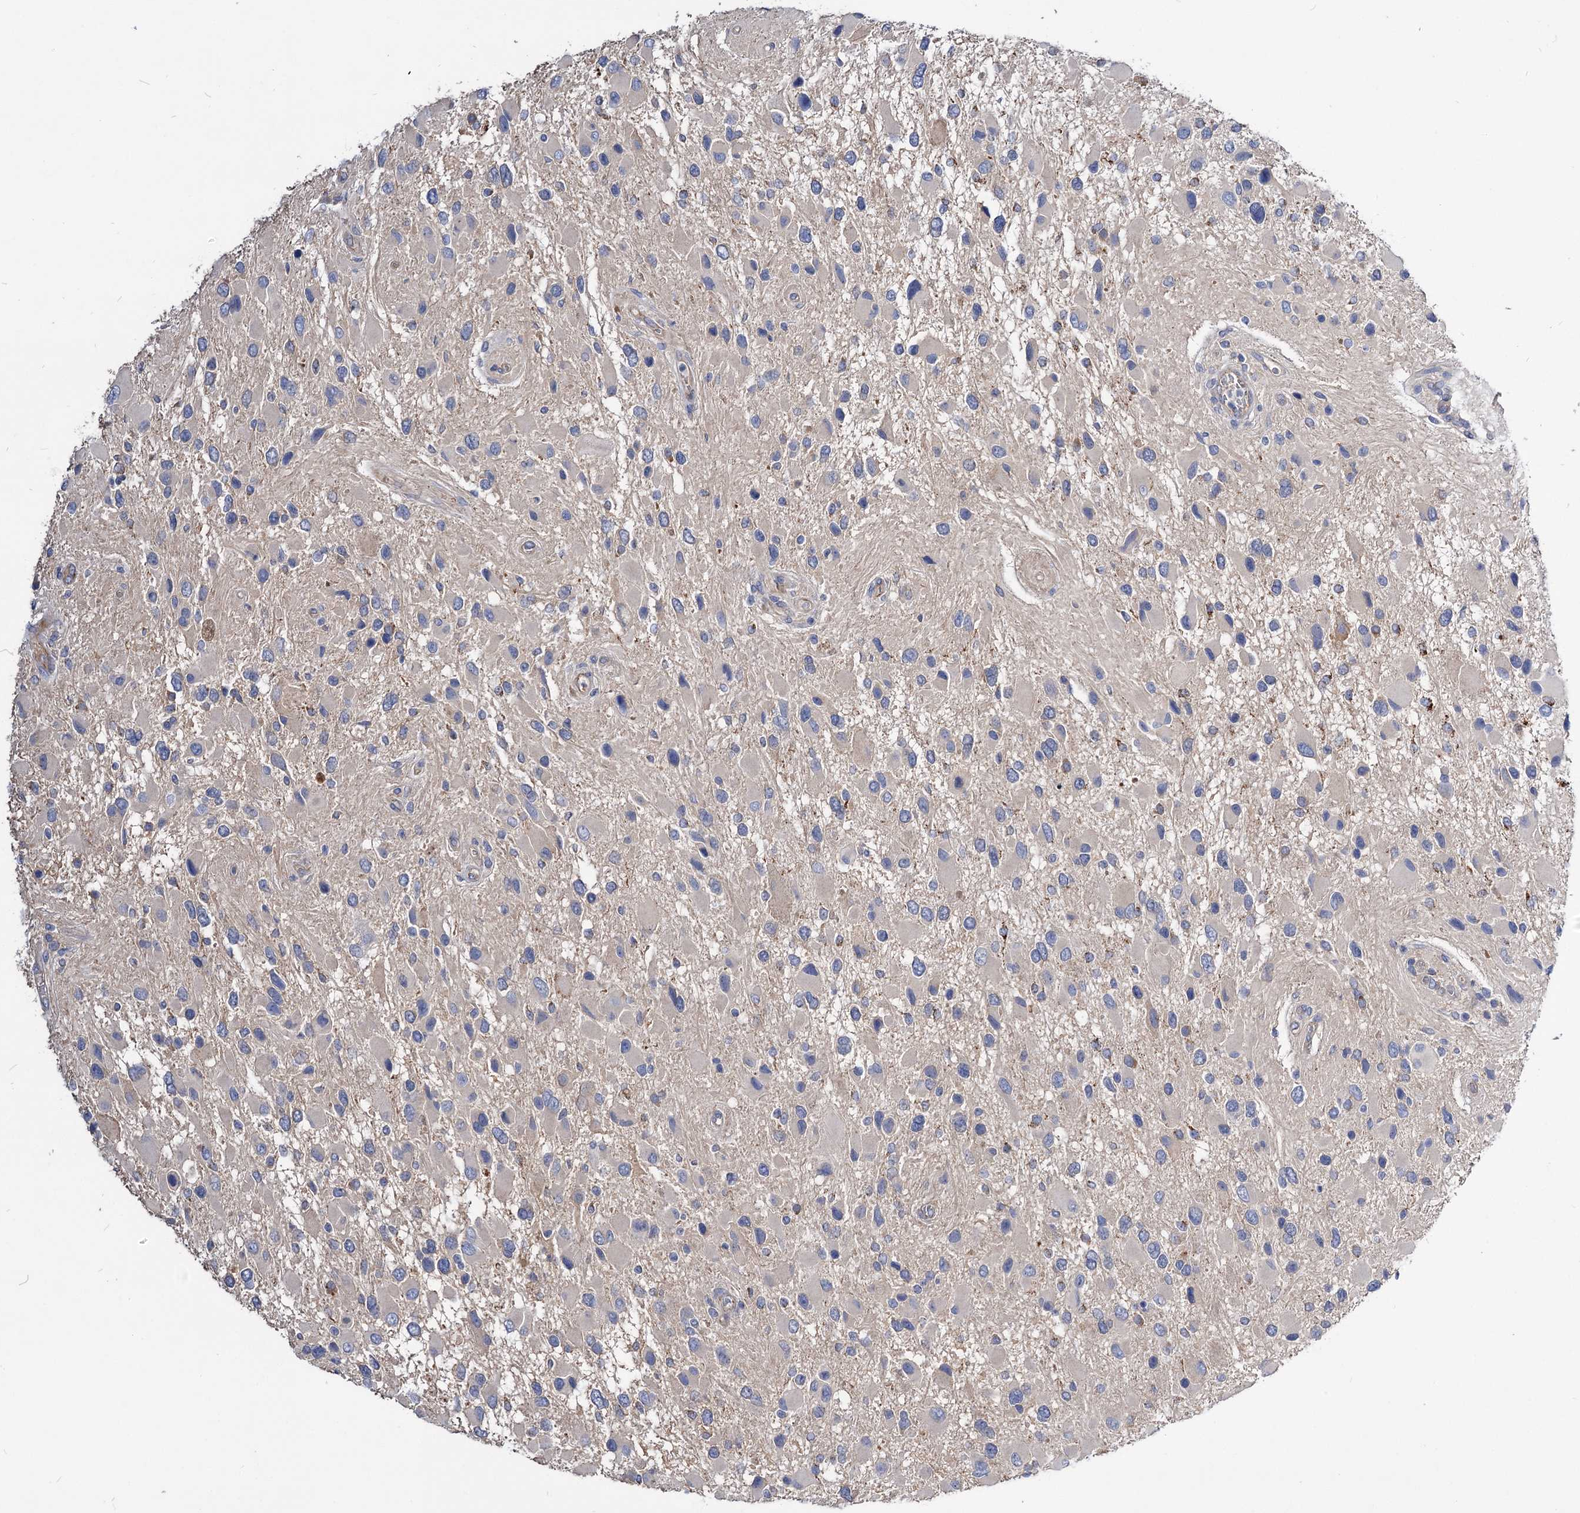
{"staining": {"intensity": "negative", "quantity": "none", "location": "none"}, "tissue": "glioma", "cell_type": "Tumor cells", "image_type": "cancer", "snomed": [{"axis": "morphology", "description": "Glioma, malignant, High grade"}, {"axis": "topography", "description": "Brain"}], "caption": "This is a photomicrograph of immunohistochemistry staining of malignant glioma (high-grade), which shows no positivity in tumor cells. Nuclei are stained in blue.", "gene": "NUDCD2", "patient": {"sex": "male", "age": 53}}